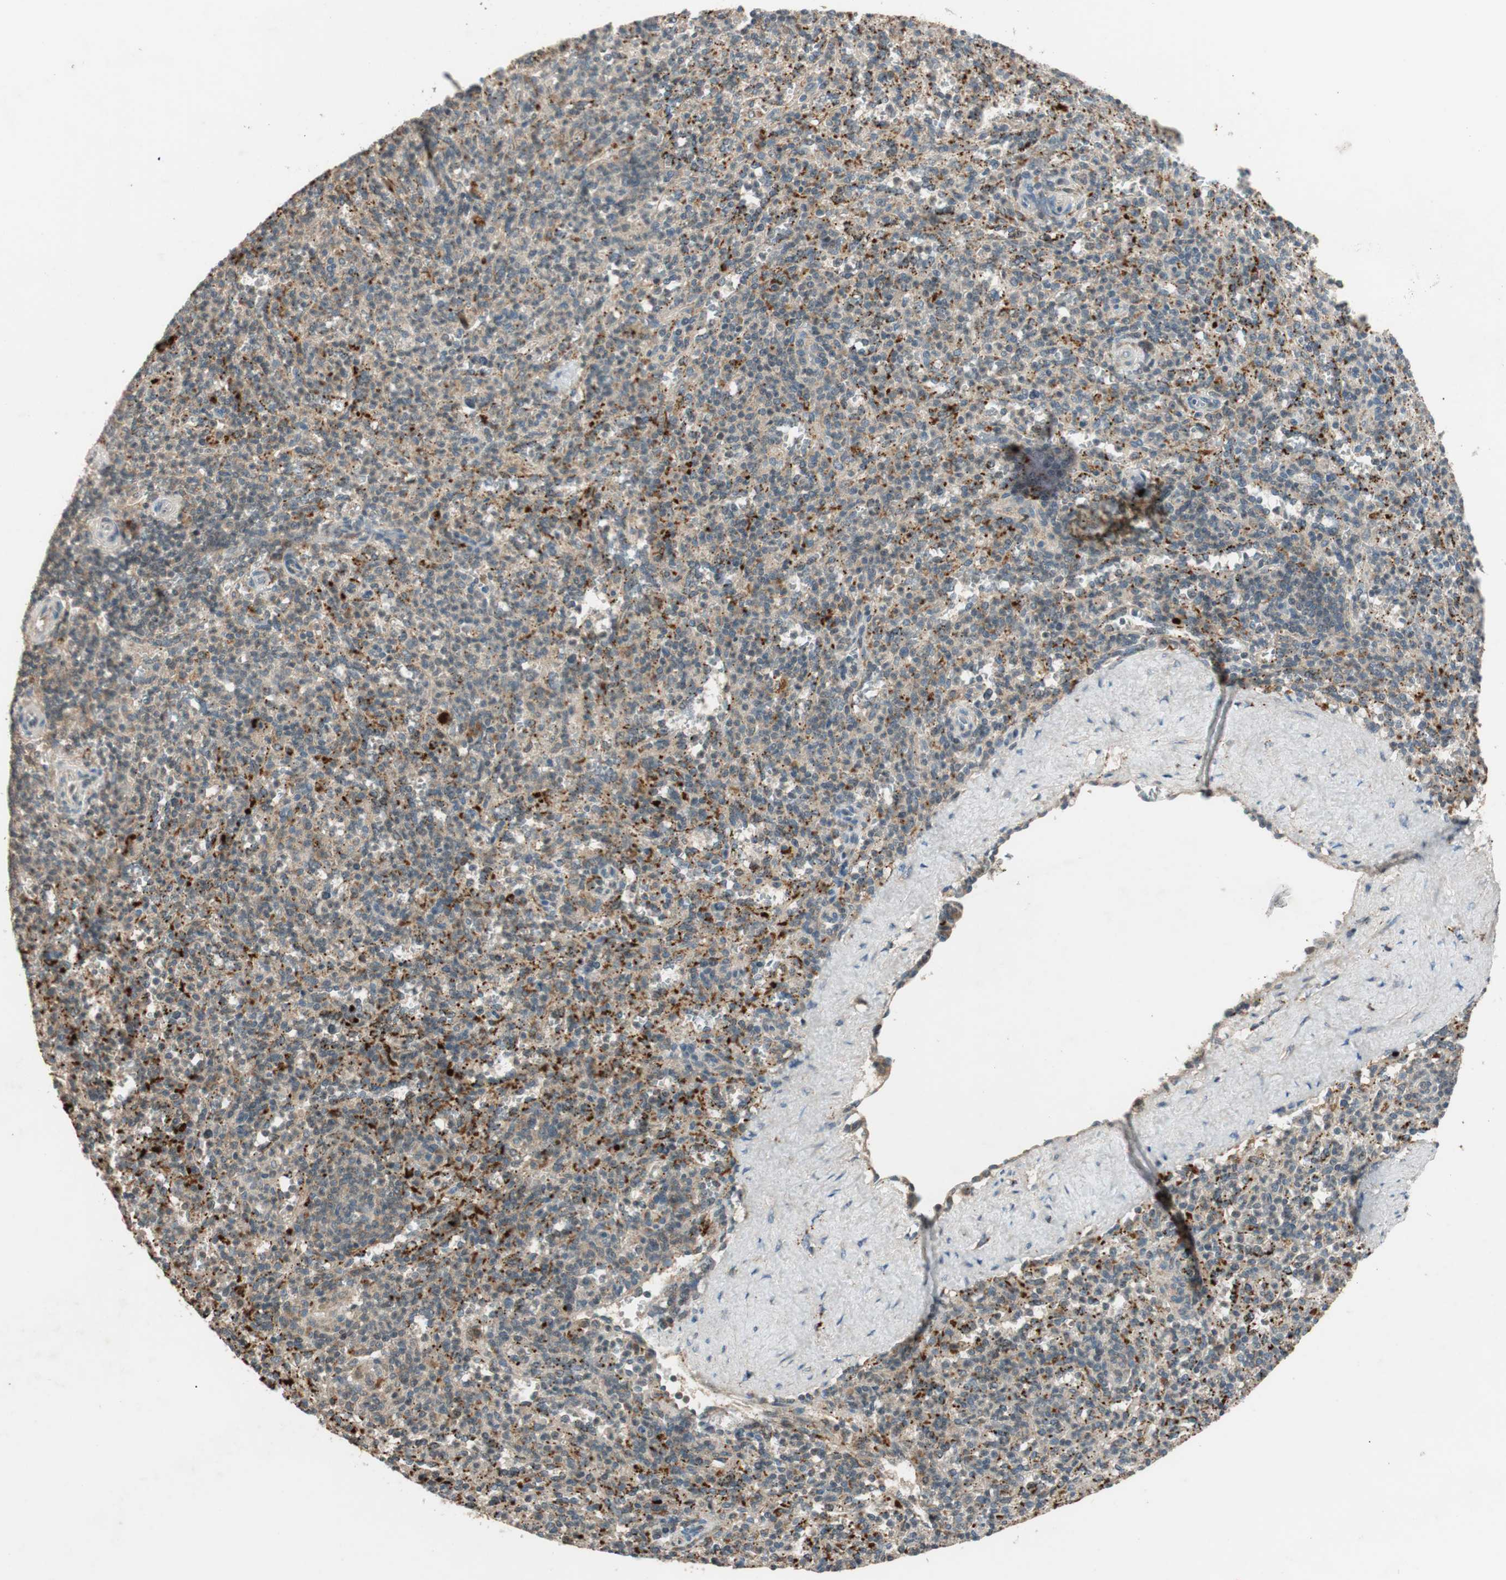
{"staining": {"intensity": "weak", "quantity": ">75%", "location": "cytoplasmic/membranous"}, "tissue": "spleen", "cell_type": "Cells in red pulp", "image_type": "normal", "snomed": [{"axis": "morphology", "description": "Normal tissue, NOS"}, {"axis": "topography", "description": "Spleen"}], "caption": "IHC photomicrograph of benign human spleen stained for a protein (brown), which demonstrates low levels of weak cytoplasmic/membranous positivity in about >75% of cells in red pulp.", "gene": "GLB1", "patient": {"sex": "male", "age": 36}}